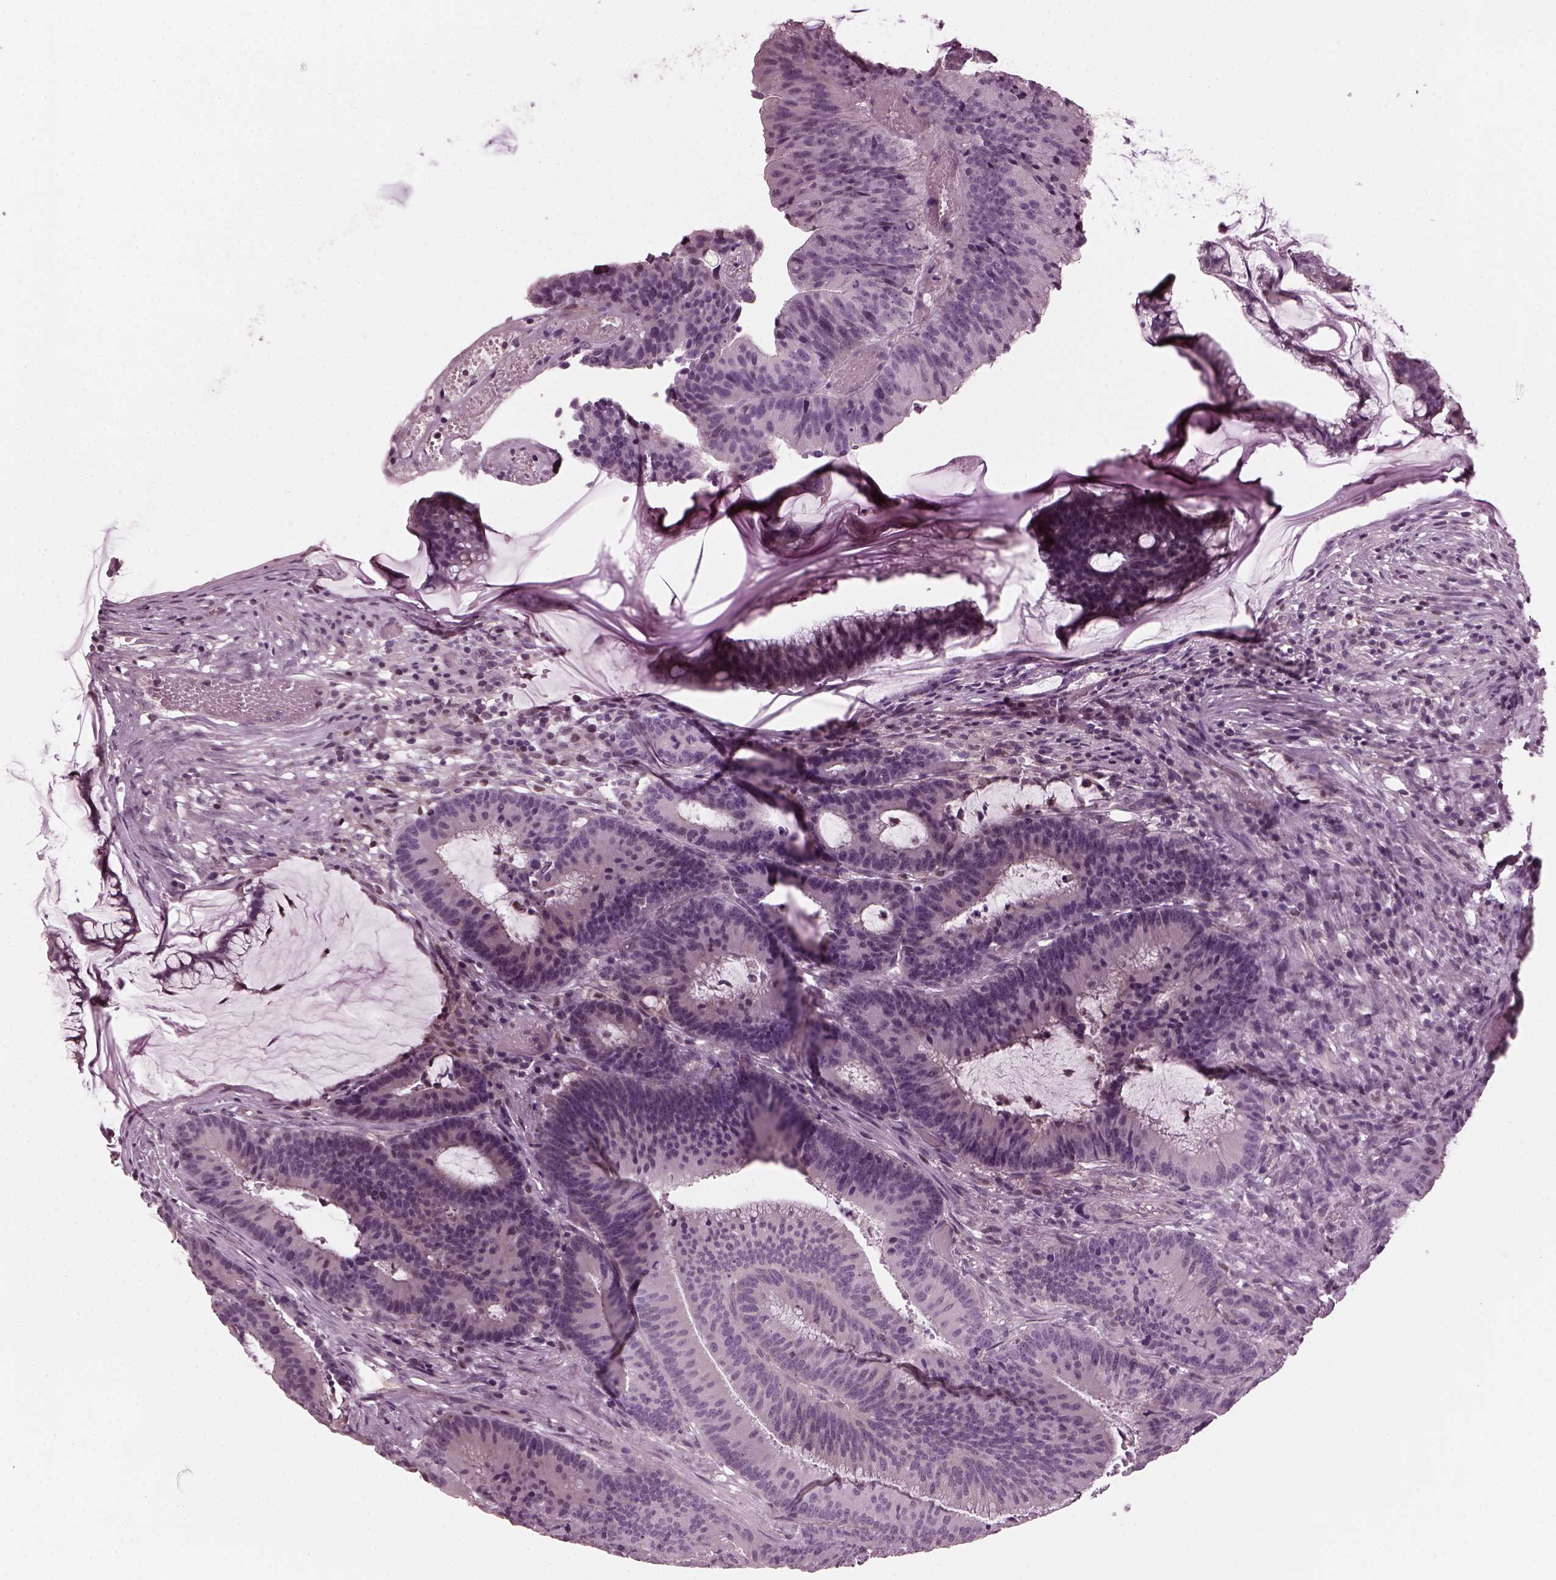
{"staining": {"intensity": "negative", "quantity": "none", "location": "none"}, "tissue": "colorectal cancer", "cell_type": "Tumor cells", "image_type": "cancer", "snomed": [{"axis": "morphology", "description": "Adenocarcinoma, NOS"}, {"axis": "topography", "description": "Colon"}], "caption": "Immunohistochemistry micrograph of colorectal adenocarcinoma stained for a protein (brown), which reveals no staining in tumor cells.", "gene": "BFSP1", "patient": {"sex": "female", "age": 78}}